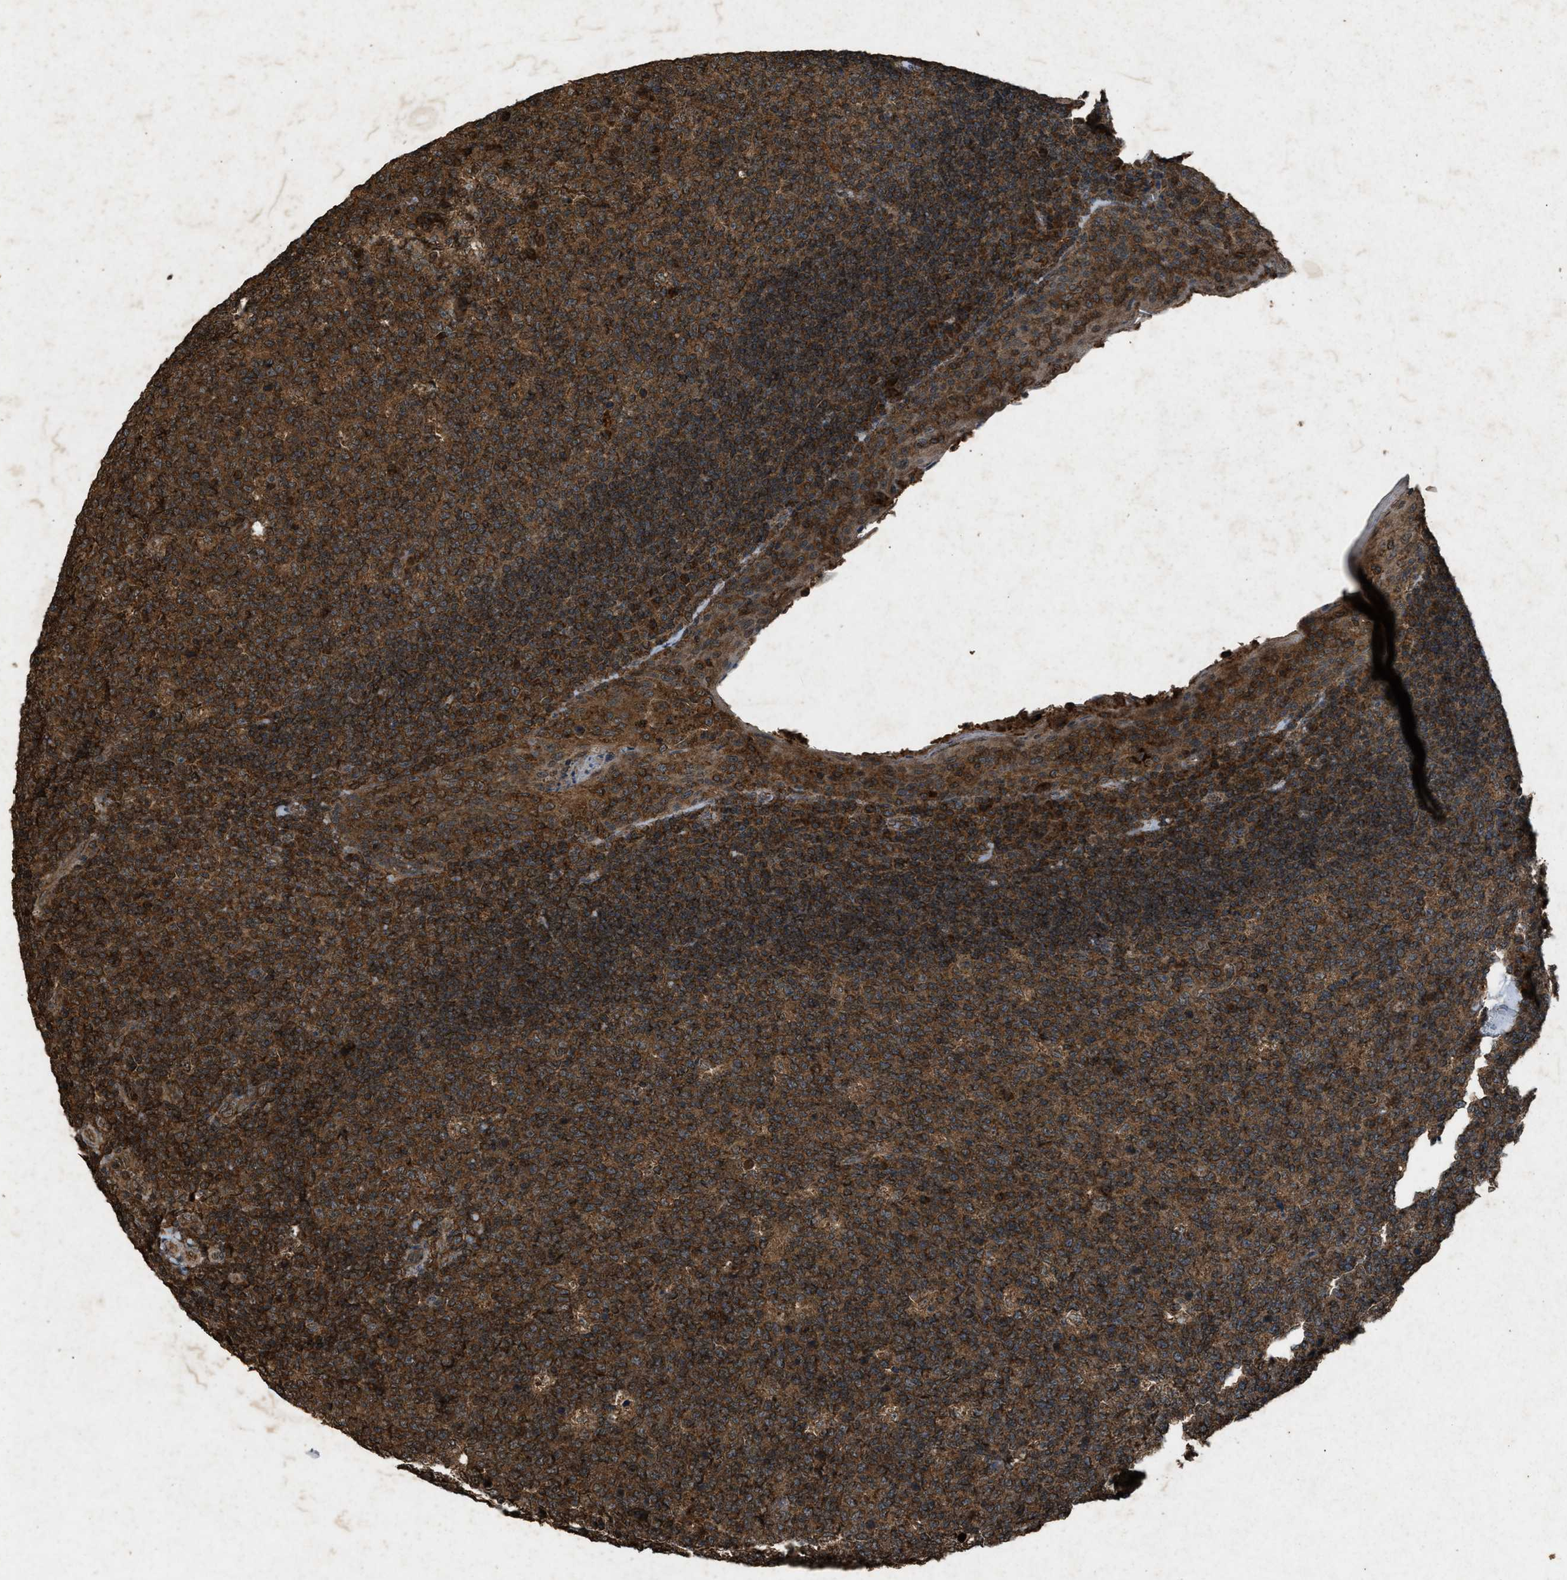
{"staining": {"intensity": "moderate", "quantity": ">75%", "location": "cytoplasmic/membranous"}, "tissue": "tonsil", "cell_type": "Germinal center cells", "image_type": "normal", "snomed": [{"axis": "morphology", "description": "Normal tissue, NOS"}, {"axis": "topography", "description": "Tonsil"}], "caption": "Moderate cytoplasmic/membranous protein positivity is seen in approximately >75% of germinal center cells in tonsil. (Brightfield microscopy of DAB IHC at high magnification).", "gene": "OAS1", "patient": {"sex": "male", "age": 17}}